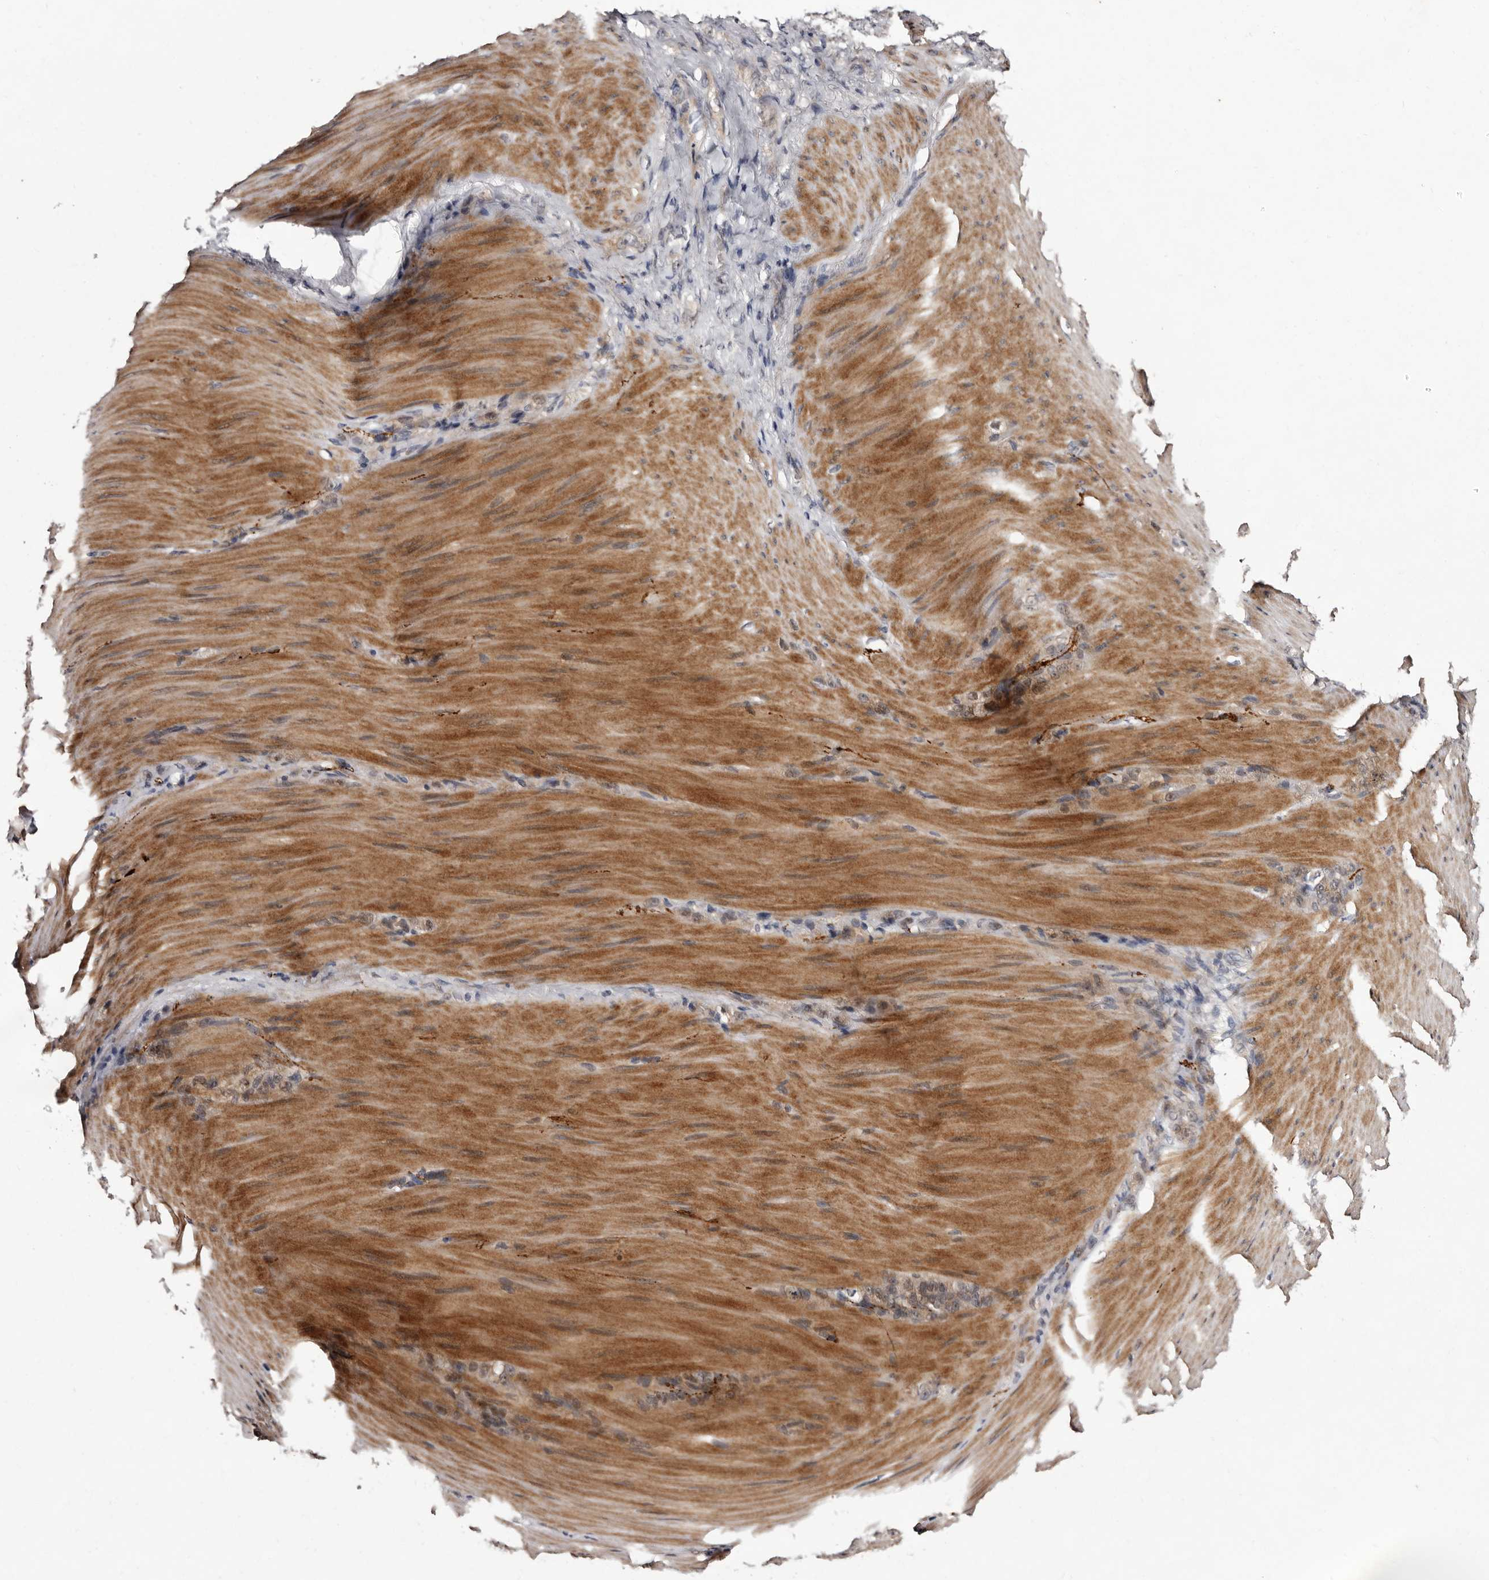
{"staining": {"intensity": "weak", "quantity": "25%-75%", "location": "cytoplasmic/membranous"}, "tissue": "stomach cancer", "cell_type": "Tumor cells", "image_type": "cancer", "snomed": [{"axis": "morphology", "description": "Normal tissue, NOS"}, {"axis": "morphology", "description": "Adenocarcinoma, NOS"}, {"axis": "topography", "description": "Stomach"}], "caption": "Protein staining of stomach cancer tissue exhibits weak cytoplasmic/membranous expression in approximately 25%-75% of tumor cells. (DAB IHC, brown staining for protein, blue staining for nuclei).", "gene": "LANCL2", "patient": {"sex": "male", "age": 82}}